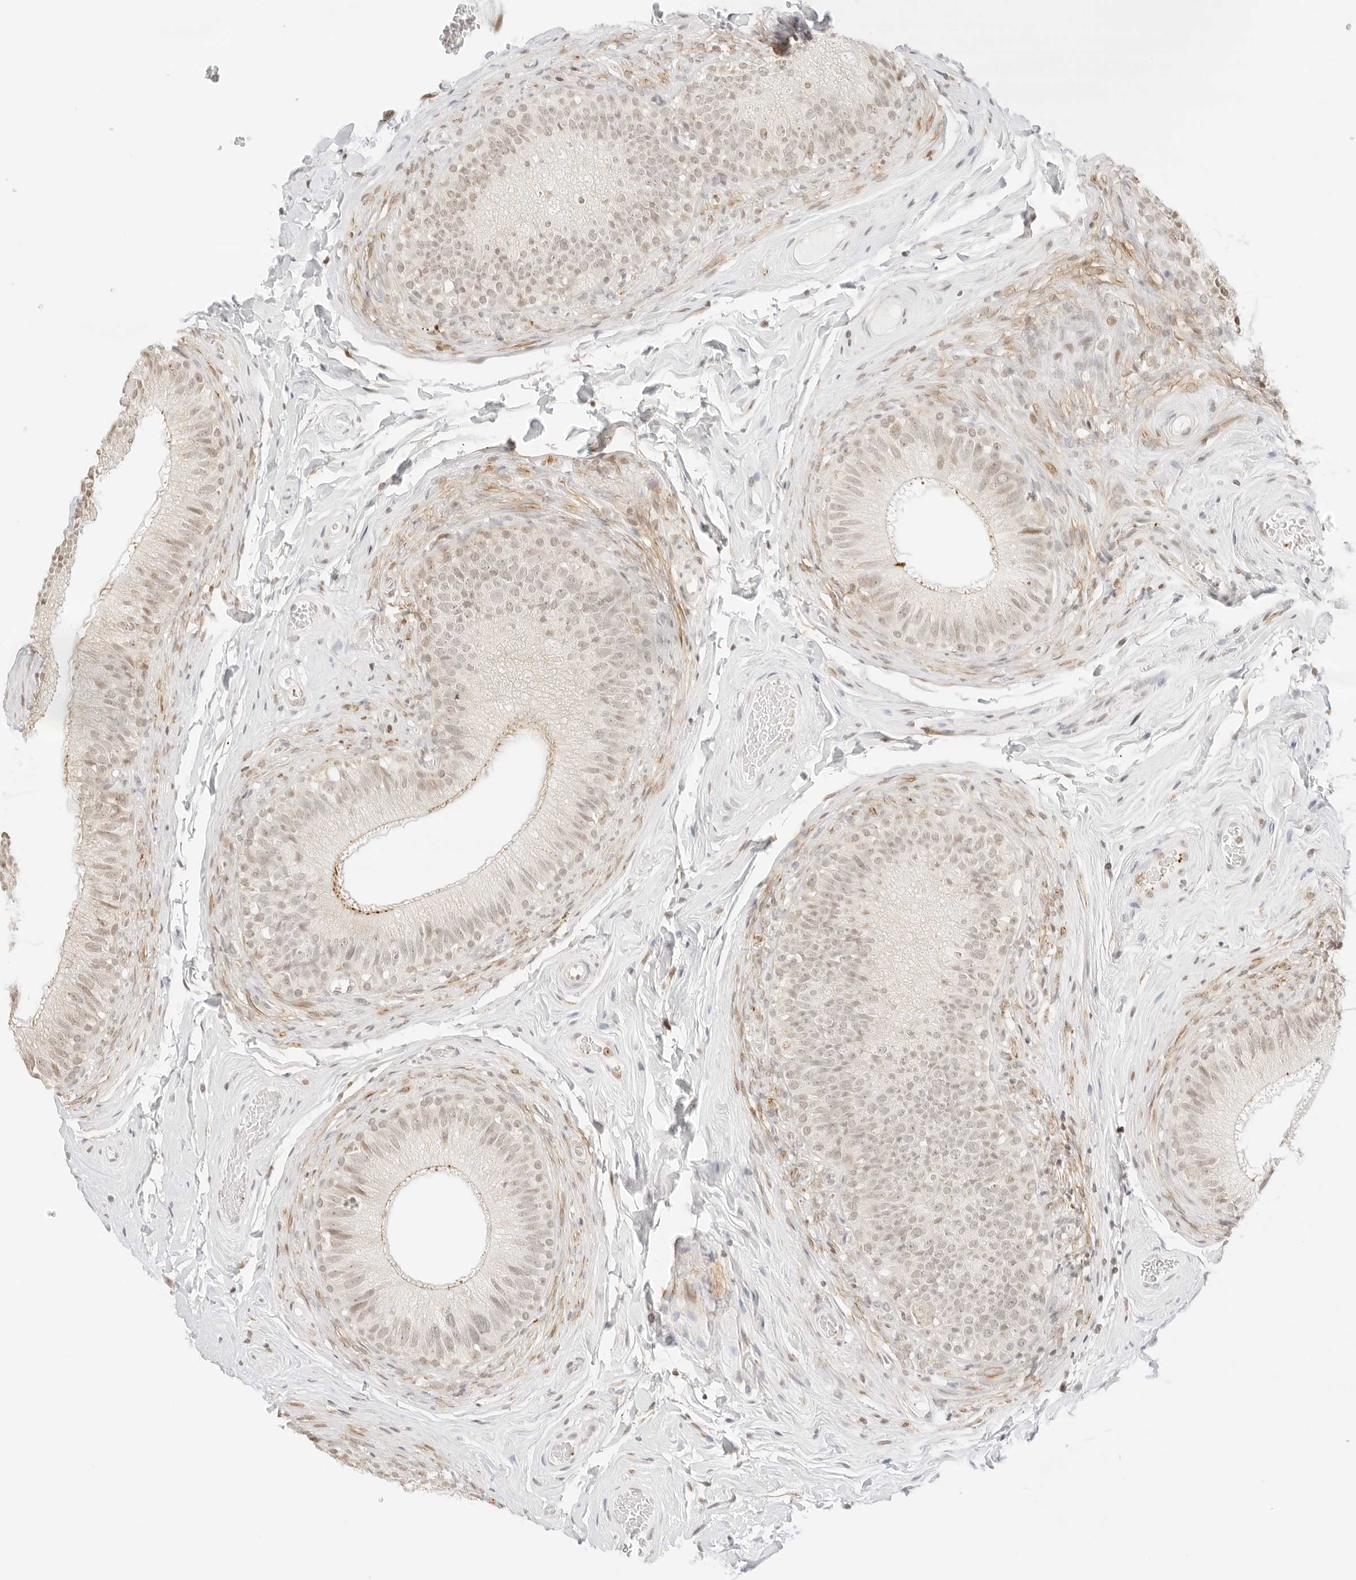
{"staining": {"intensity": "weak", "quantity": "25%-75%", "location": "nuclear"}, "tissue": "epididymis", "cell_type": "Glandular cells", "image_type": "normal", "snomed": [{"axis": "morphology", "description": "Normal tissue, NOS"}, {"axis": "topography", "description": "Epididymis"}], "caption": "Protein expression analysis of normal human epididymis reveals weak nuclear staining in approximately 25%-75% of glandular cells.", "gene": "GNAS", "patient": {"sex": "male", "age": 49}}